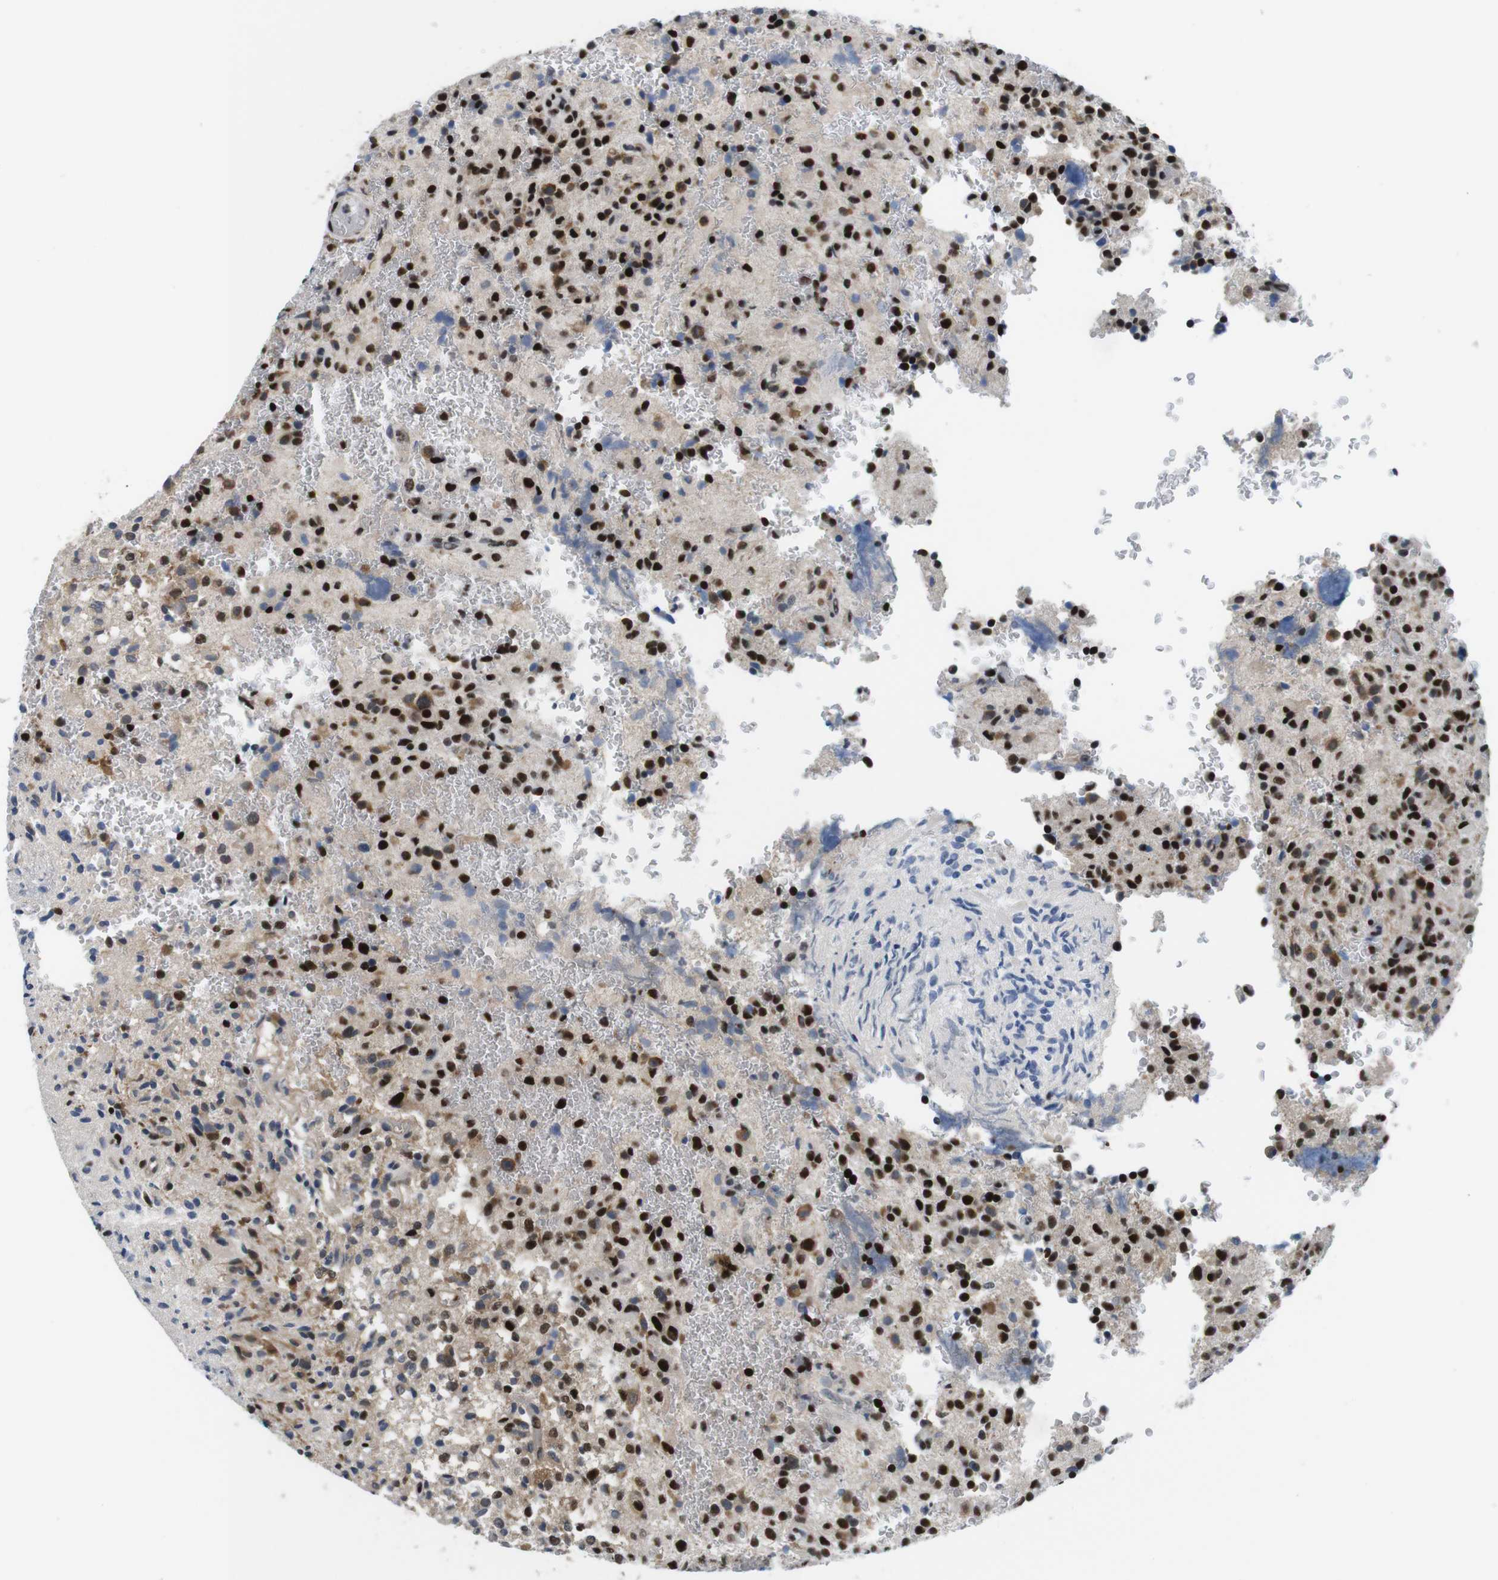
{"staining": {"intensity": "strong", "quantity": ">75%", "location": "nuclear"}, "tissue": "glioma", "cell_type": "Tumor cells", "image_type": "cancer", "snomed": [{"axis": "morphology", "description": "Glioma, malignant, High grade"}, {"axis": "topography", "description": "Brain"}], "caption": "Immunohistochemistry (IHC) of human glioma demonstrates high levels of strong nuclear staining in about >75% of tumor cells.", "gene": "PSME3", "patient": {"sex": "male", "age": 71}}